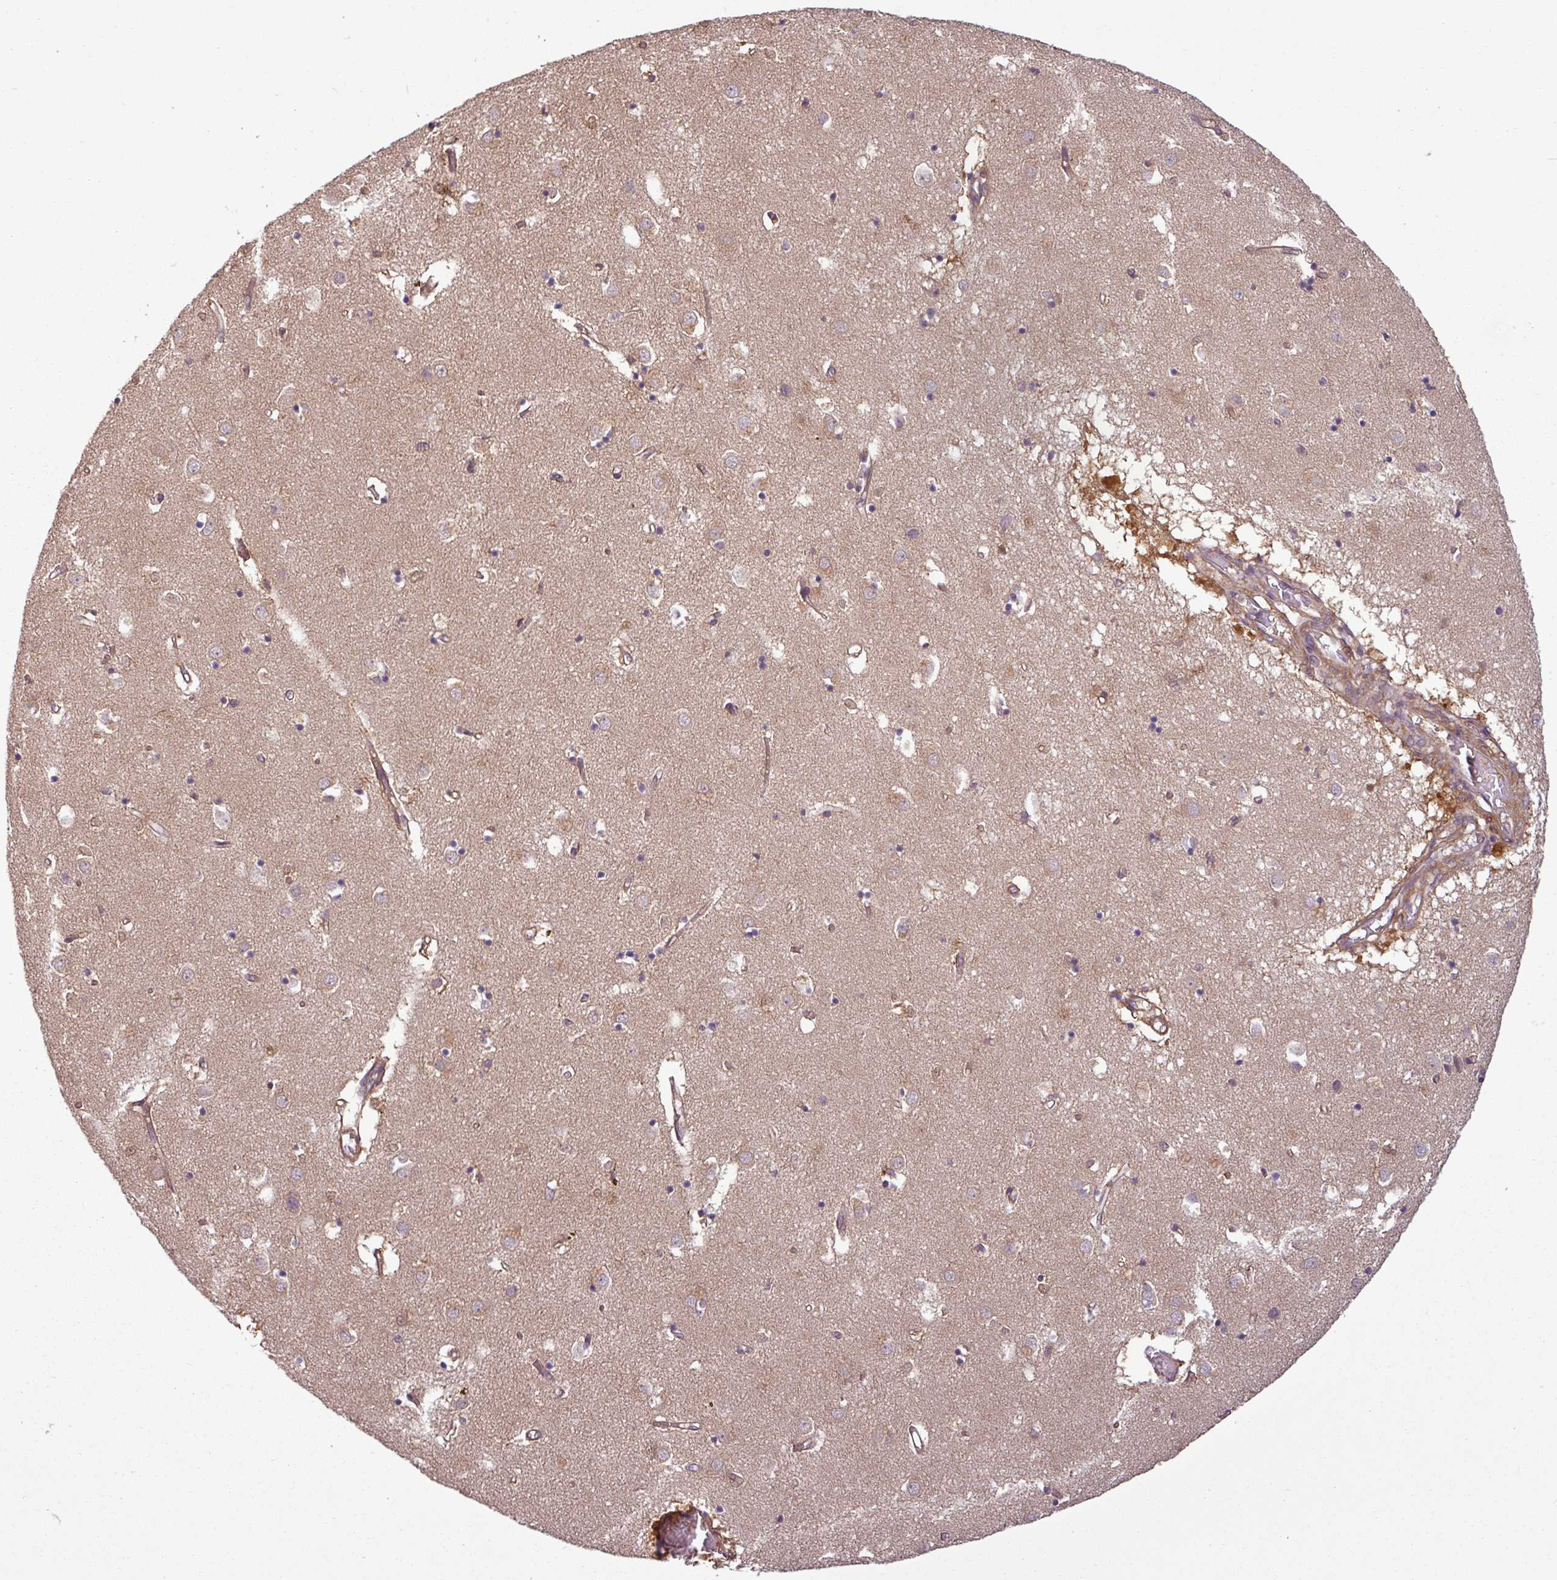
{"staining": {"intensity": "negative", "quantity": "none", "location": "none"}, "tissue": "caudate", "cell_type": "Glial cells", "image_type": "normal", "snomed": [{"axis": "morphology", "description": "Normal tissue, NOS"}, {"axis": "topography", "description": "Lateral ventricle wall"}], "caption": "The photomicrograph reveals no significant staining in glial cells of caudate.", "gene": "SH3BGRL", "patient": {"sex": "male", "age": 70}}